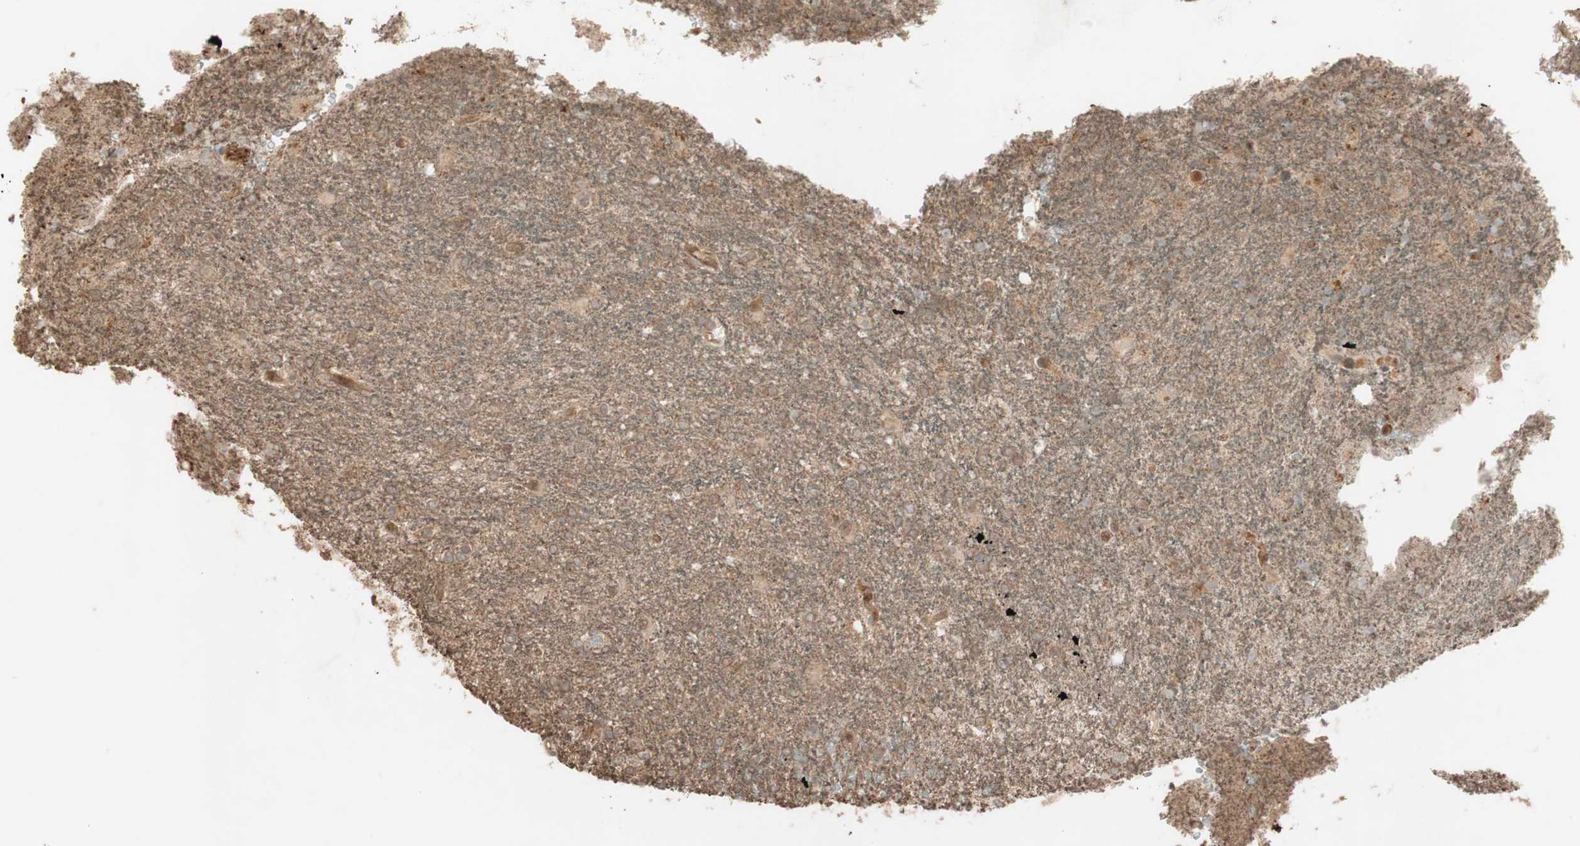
{"staining": {"intensity": "moderate", "quantity": ">75%", "location": "cytoplasmic/membranous"}, "tissue": "glioma", "cell_type": "Tumor cells", "image_type": "cancer", "snomed": [{"axis": "morphology", "description": "Glioma, malignant, High grade"}, {"axis": "topography", "description": "Brain"}], "caption": "IHC staining of glioma, which displays medium levels of moderate cytoplasmic/membranous positivity in approximately >75% of tumor cells indicating moderate cytoplasmic/membranous protein expression. The staining was performed using DAB (brown) for protein detection and nuclei were counterstained in hematoxylin (blue).", "gene": "EPHA8", "patient": {"sex": "male", "age": 71}}